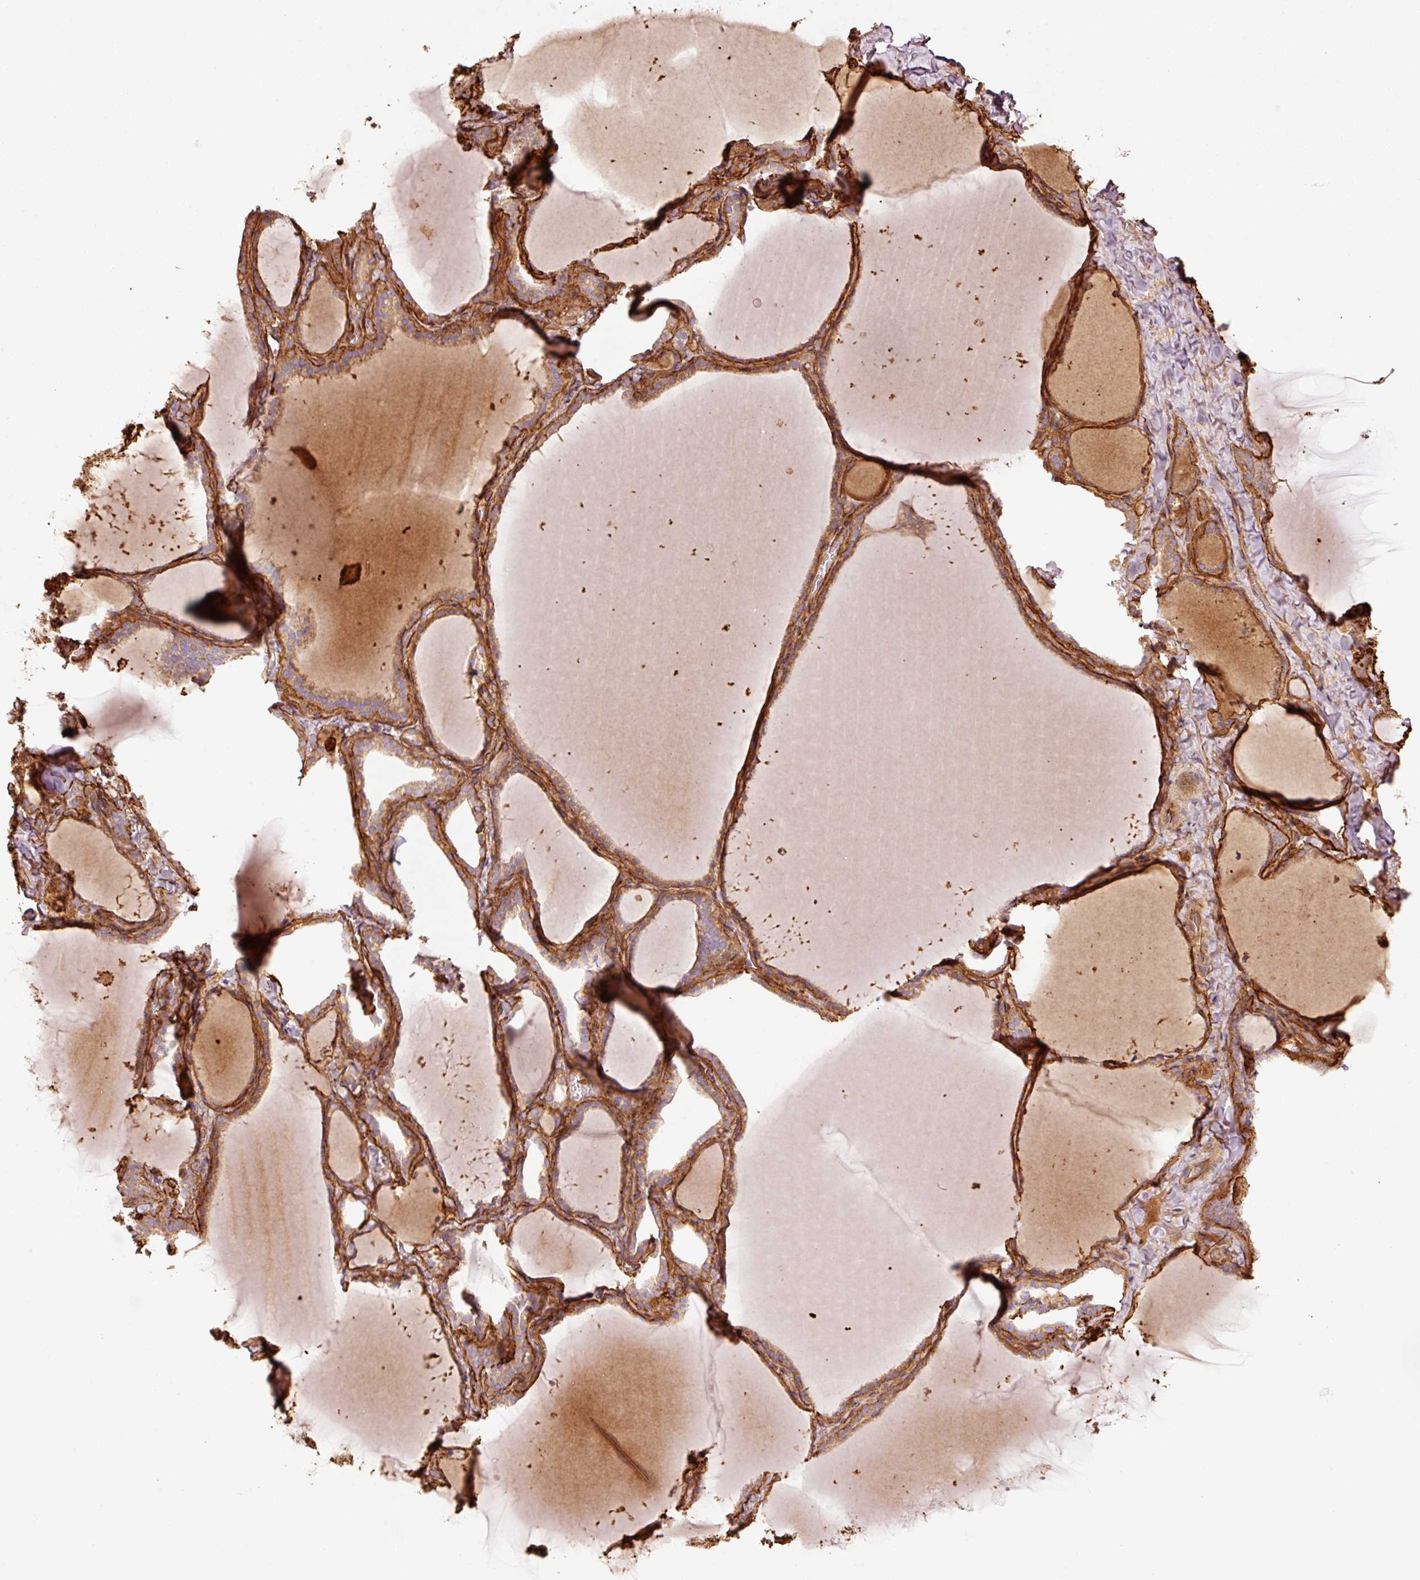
{"staining": {"intensity": "moderate", "quantity": ">75%", "location": "cytoplasmic/membranous"}, "tissue": "thyroid gland", "cell_type": "Glandular cells", "image_type": "normal", "snomed": [{"axis": "morphology", "description": "Normal tissue, NOS"}, {"axis": "topography", "description": "Thyroid gland"}], "caption": "A brown stain highlights moderate cytoplasmic/membranous expression of a protein in glandular cells of normal thyroid gland. Using DAB (brown) and hematoxylin (blue) stains, captured at high magnification using brightfield microscopy.", "gene": "NID2", "patient": {"sex": "female", "age": 22}}